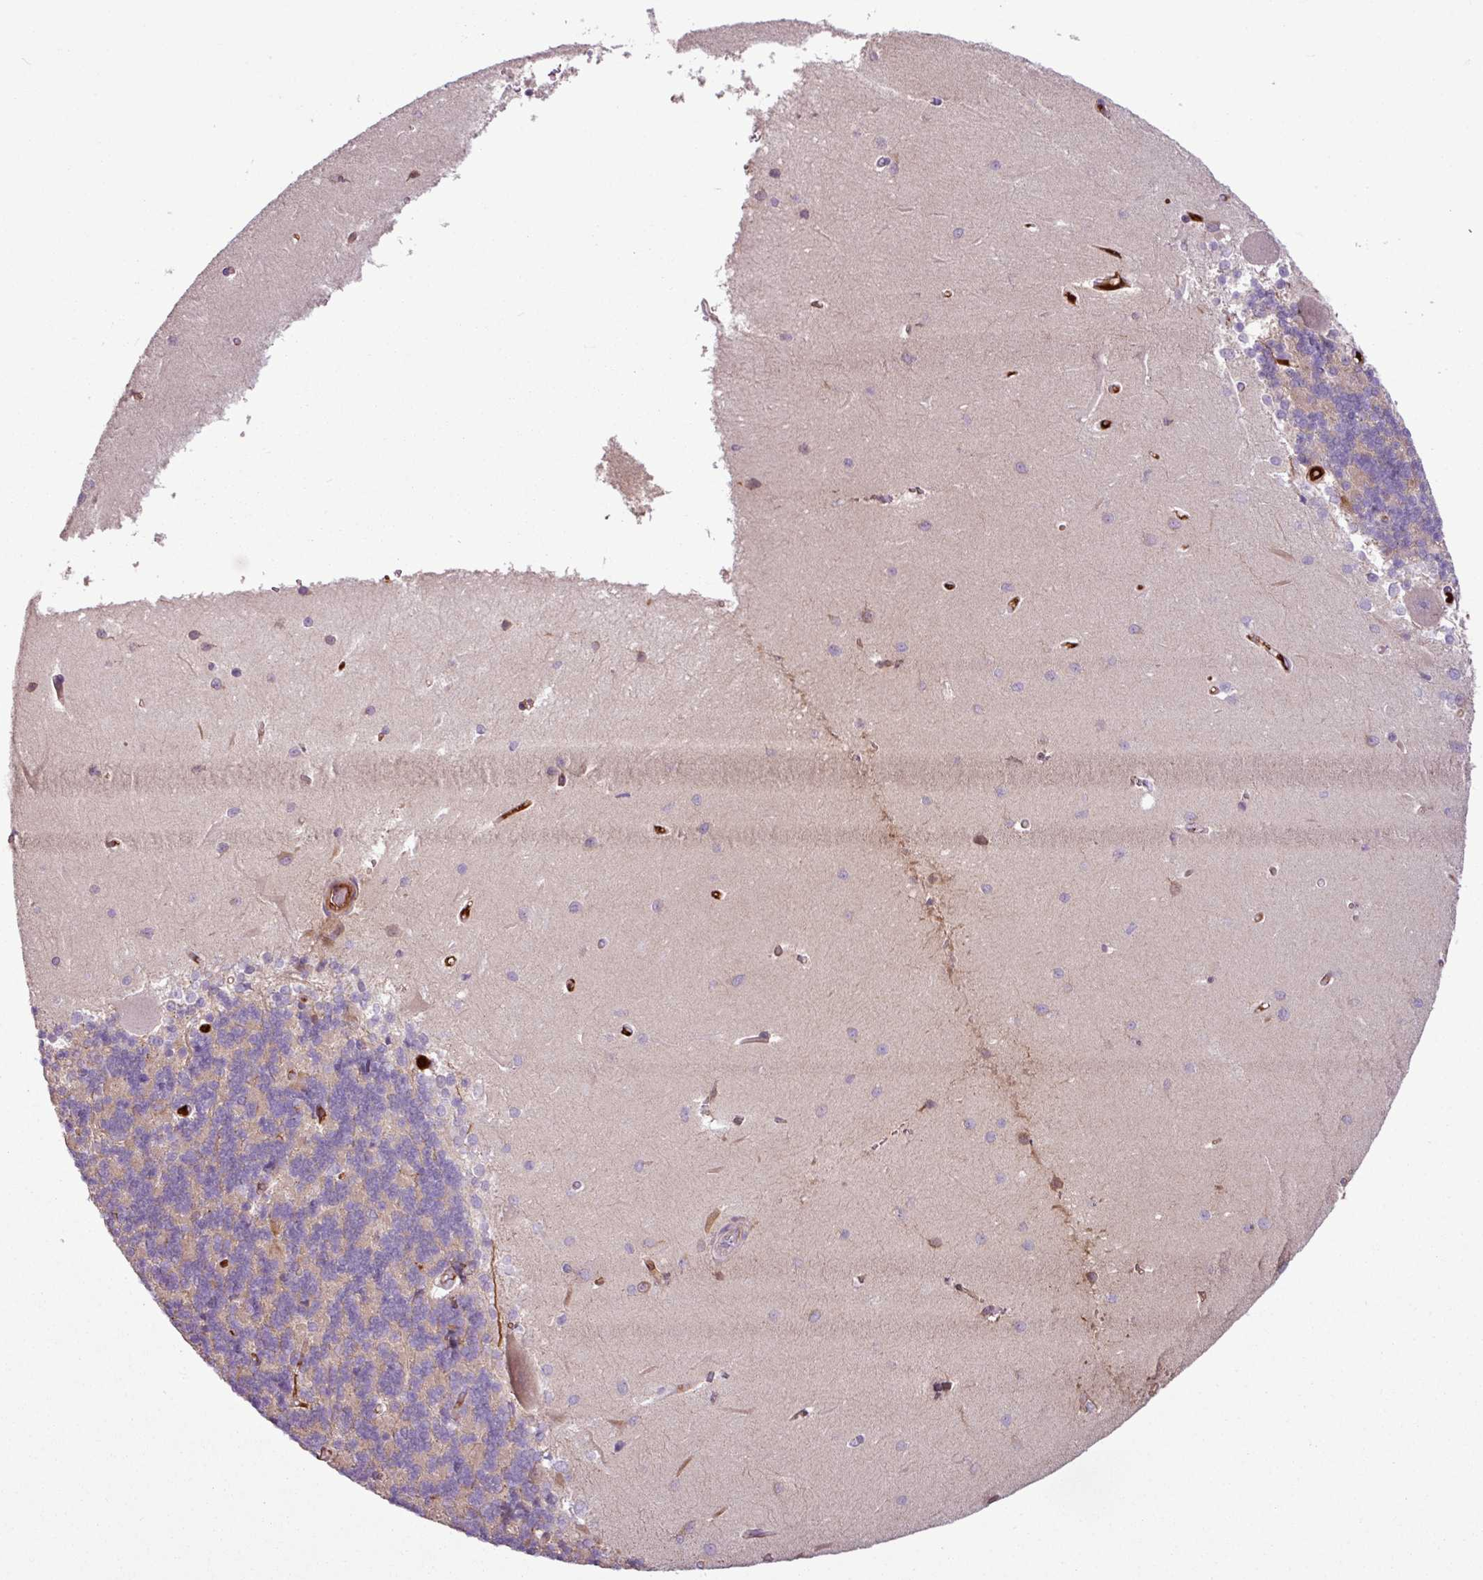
{"staining": {"intensity": "negative", "quantity": "none", "location": "none"}, "tissue": "cerebellum", "cell_type": "Cells in granular layer", "image_type": "normal", "snomed": [{"axis": "morphology", "description": "Normal tissue, NOS"}, {"axis": "topography", "description": "Cerebellum"}], "caption": "Immunohistochemistry (IHC) histopathology image of benign cerebellum: cerebellum stained with DAB shows no significant protein staining in cells in granular layer. (DAB (3,3'-diaminobenzidine) IHC visualized using brightfield microscopy, high magnification).", "gene": "C4A", "patient": {"sex": "male", "age": 37}}